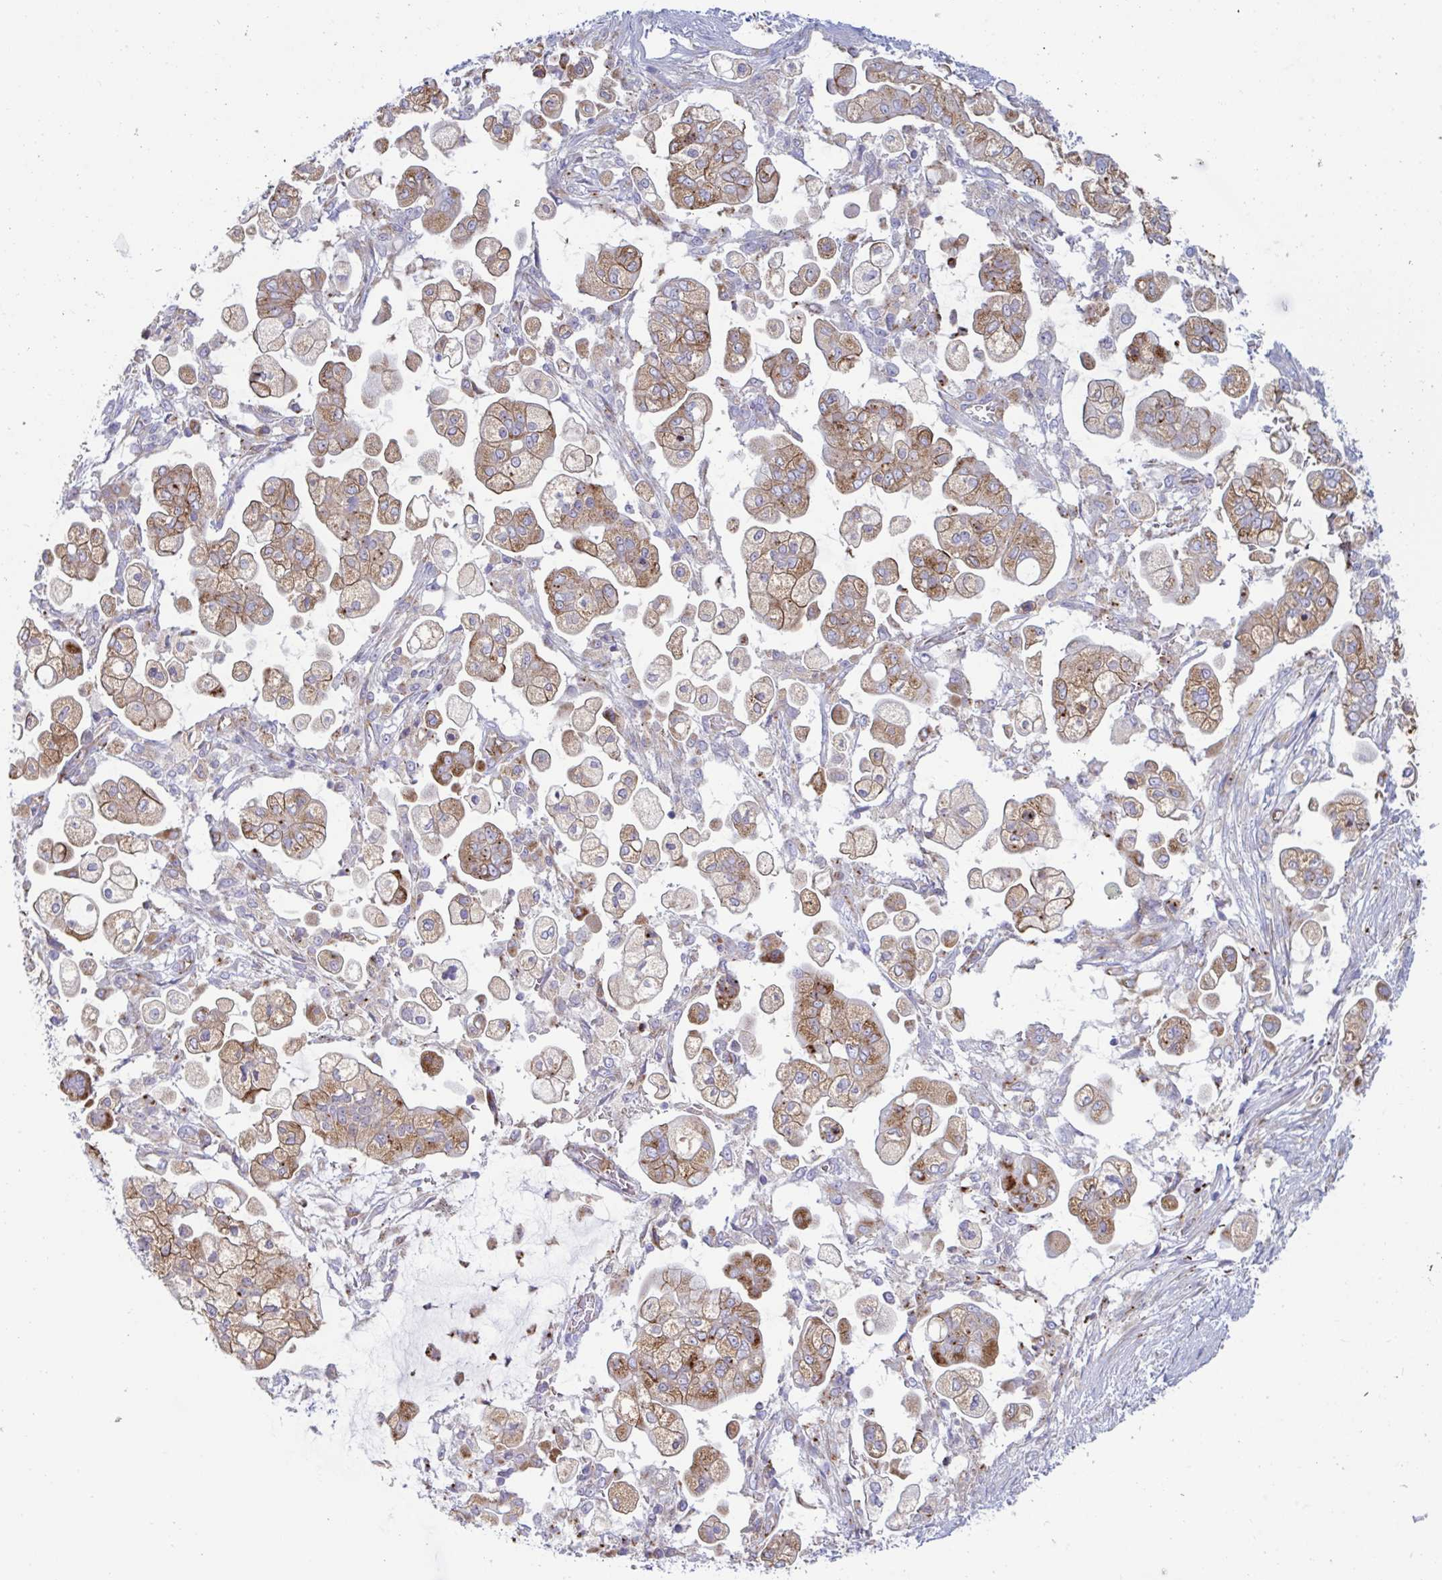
{"staining": {"intensity": "moderate", "quantity": "25%-75%", "location": "cytoplasmic/membranous"}, "tissue": "pancreatic cancer", "cell_type": "Tumor cells", "image_type": "cancer", "snomed": [{"axis": "morphology", "description": "Adenocarcinoma, NOS"}, {"axis": "topography", "description": "Pancreas"}], "caption": "Protein expression analysis of pancreatic cancer (adenocarcinoma) demonstrates moderate cytoplasmic/membranous positivity in approximately 25%-75% of tumor cells. The staining was performed using DAB (3,3'-diaminobenzidine), with brown indicating positive protein expression. Nuclei are stained blue with hematoxylin.", "gene": "SLC9A6", "patient": {"sex": "female", "age": 69}}